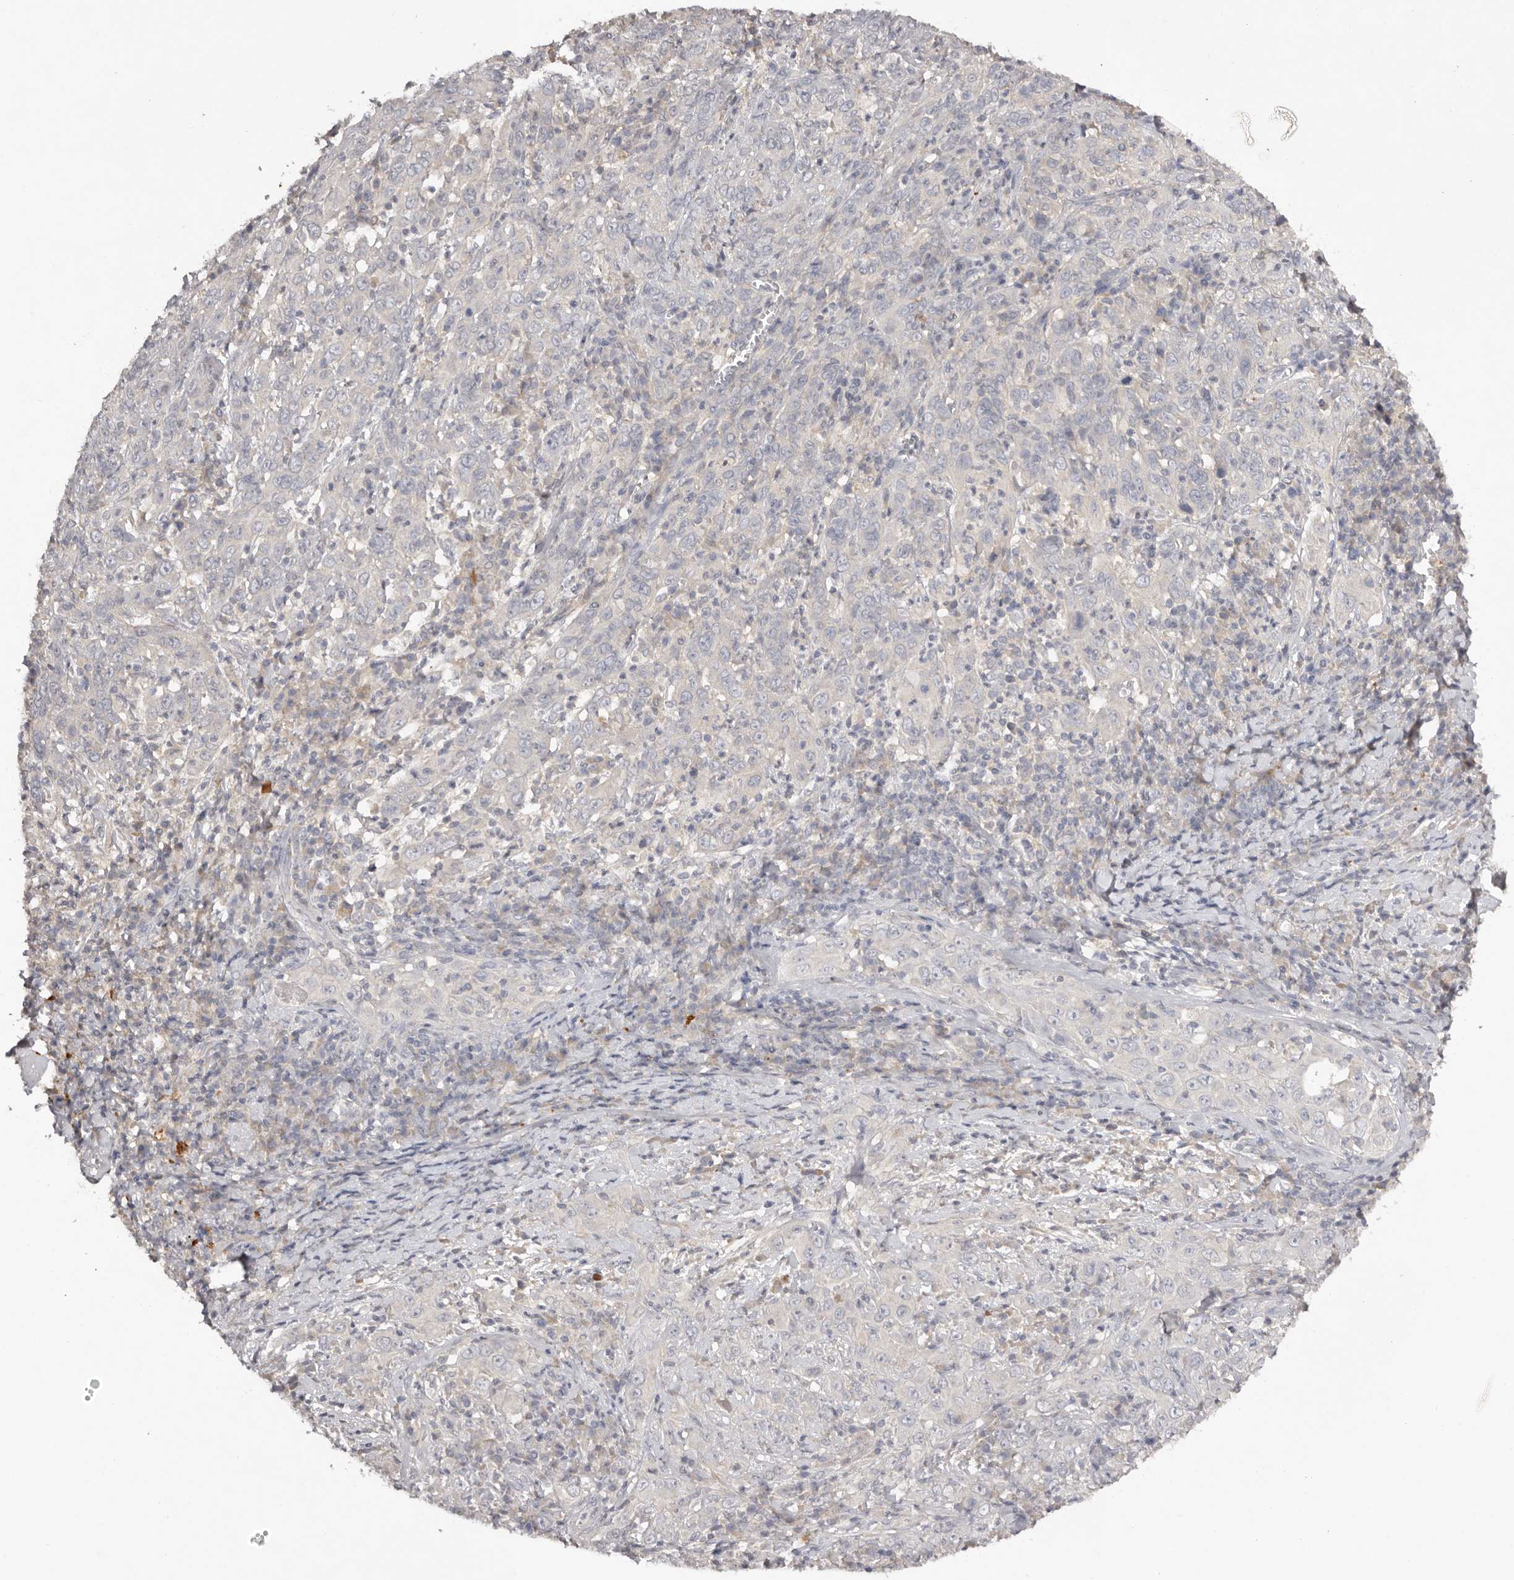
{"staining": {"intensity": "negative", "quantity": "none", "location": "none"}, "tissue": "cervical cancer", "cell_type": "Tumor cells", "image_type": "cancer", "snomed": [{"axis": "morphology", "description": "Squamous cell carcinoma, NOS"}, {"axis": "topography", "description": "Cervix"}], "caption": "IHC photomicrograph of human cervical cancer (squamous cell carcinoma) stained for a protein (brown), which demonstrates no staining in tumor cells.", "gene": "SCUBE2", "patient": {"sex": "female", "age": 46}}